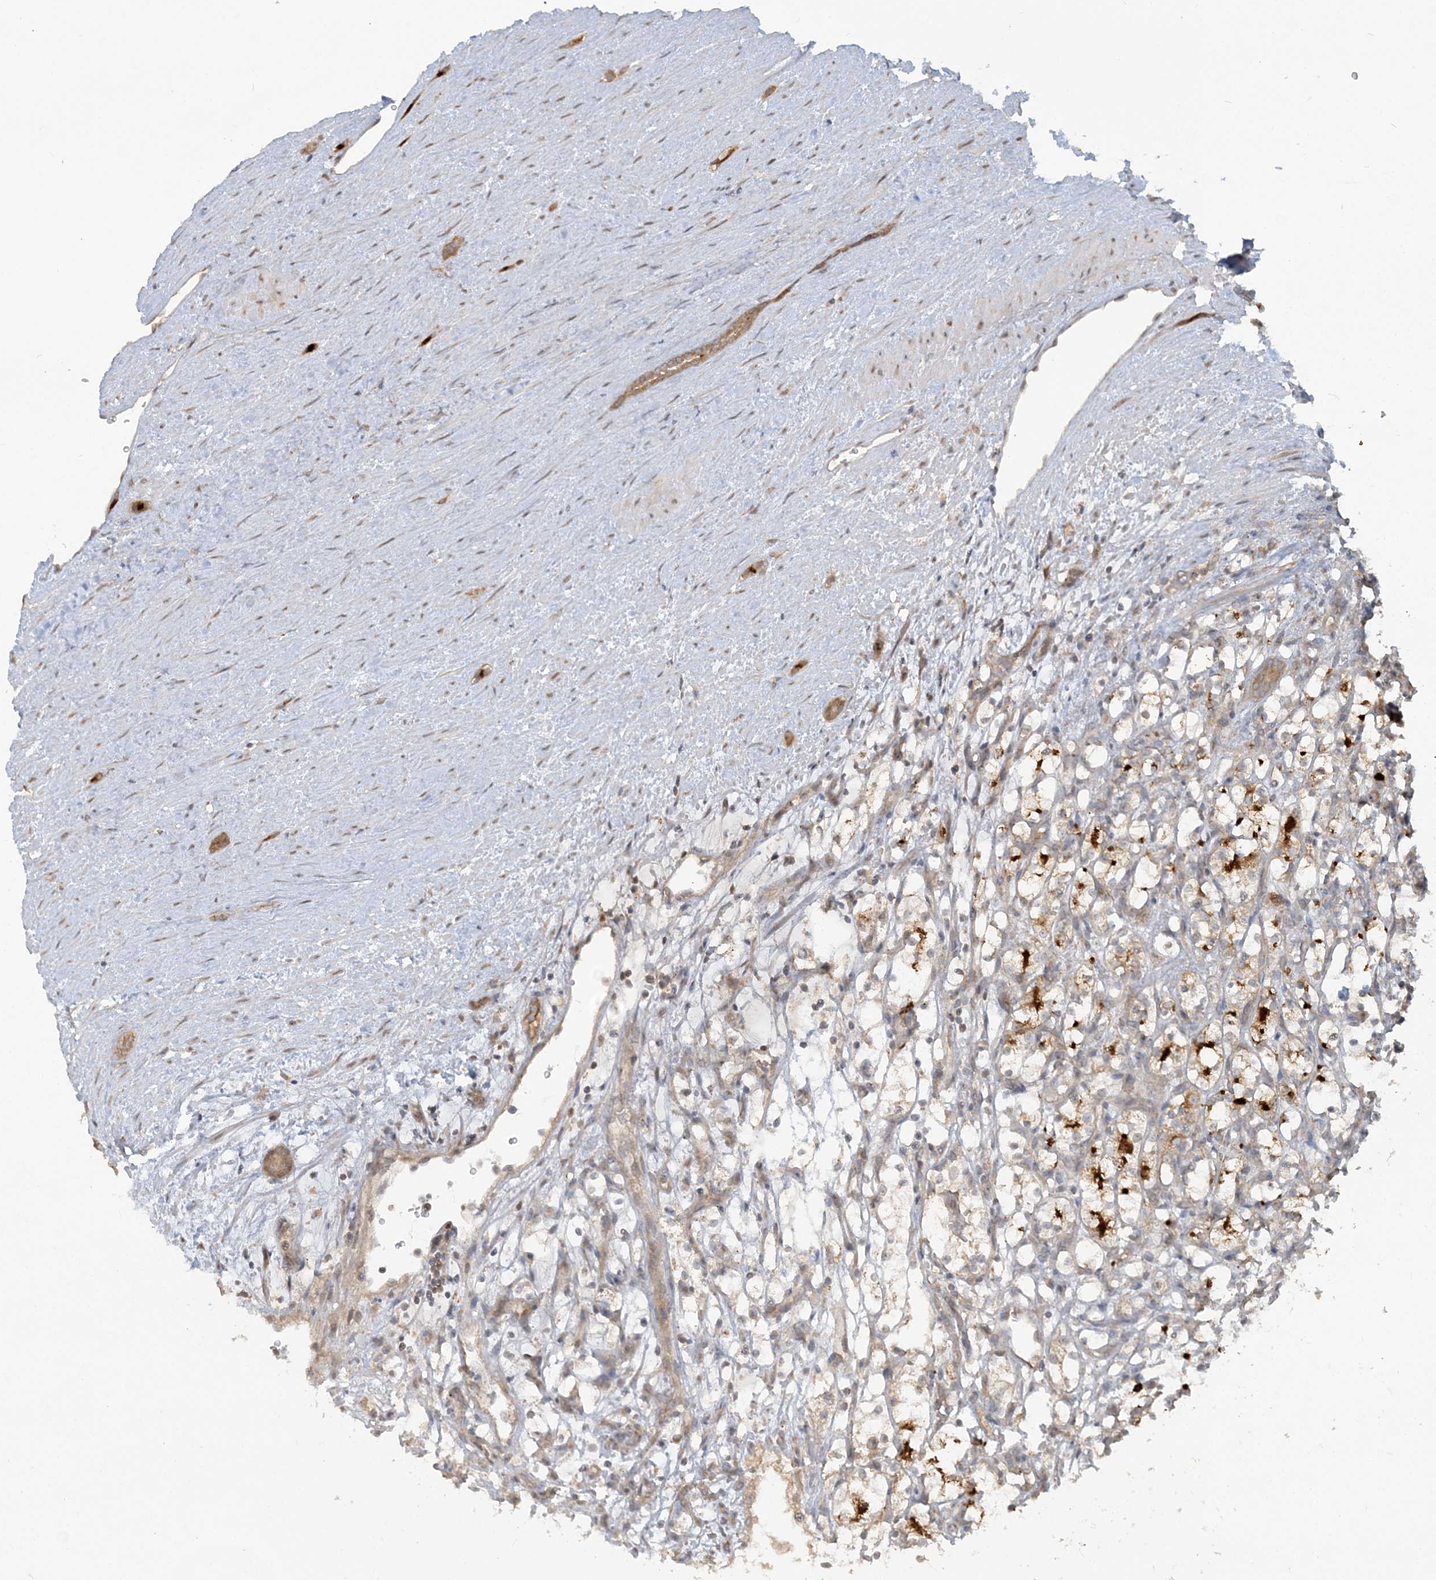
{"staining": {"intensity": "moderate", "quantity": "<25%", "location": "cytoplasmic/membranous"}, "tissue": "renal cancer", "cell_type": "Tumor cells", "image_type": "cancer", "snomed": [{"axis": "morphology", "description": "Adenocarcinoma, NOS"}, {"axis": "topography", "description": "Kidney"}], "caption": "Tumor cells display moderate cytoplasmic/membranous expression in approximately <25% of cells in renal cancer.", "gene": "STIM2", "patient": {"sex": "female", "age": 69}}